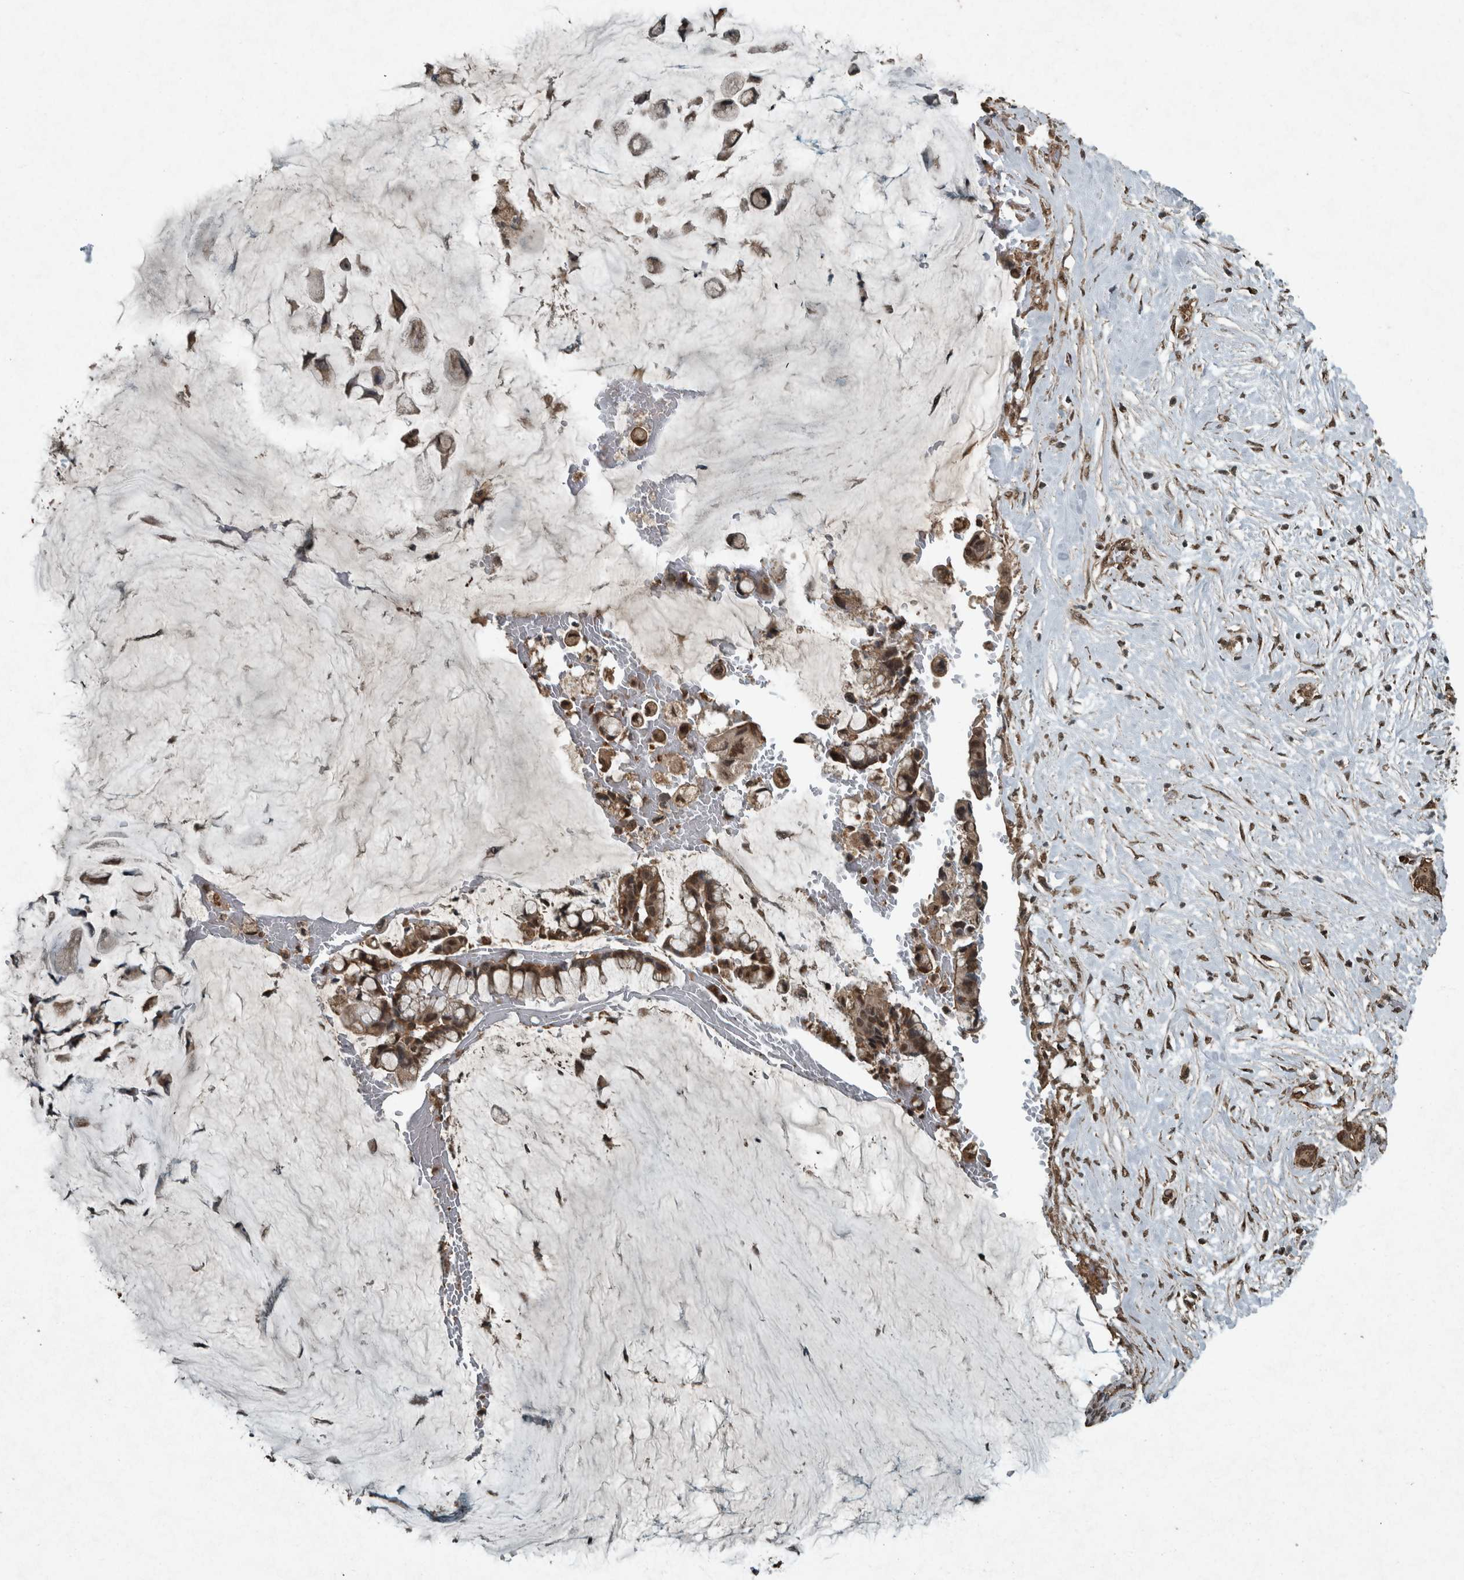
{"staining": {"intensity": "moderate", "quantity": ">75%", "location": "cytoplasmic/membranous,nuclear"}, "tissue": "pancreatic cancer", "cell_type": "Tumor cells", "image_type": "cancer", "snomed": [{"axis": "morphology", "description": "Adenocarcinoma, NOS"}, {"axis": "topography", "description": "Pancreas"}], "caption": "Immunohistochemistry micrograph of neoplastic tissue: adenocarcinoma (pancreatic) stained using immunohistochemistry shows medium levels of moderate protein expression localized specifically in the cytoplasmic/membranous and nuclear of tumor cells, appearing as a cytoplasmic/membranous and nuclear brown color.", "gene": "ARHGEF12", "patient": {"sex": "male", "age": 41}}